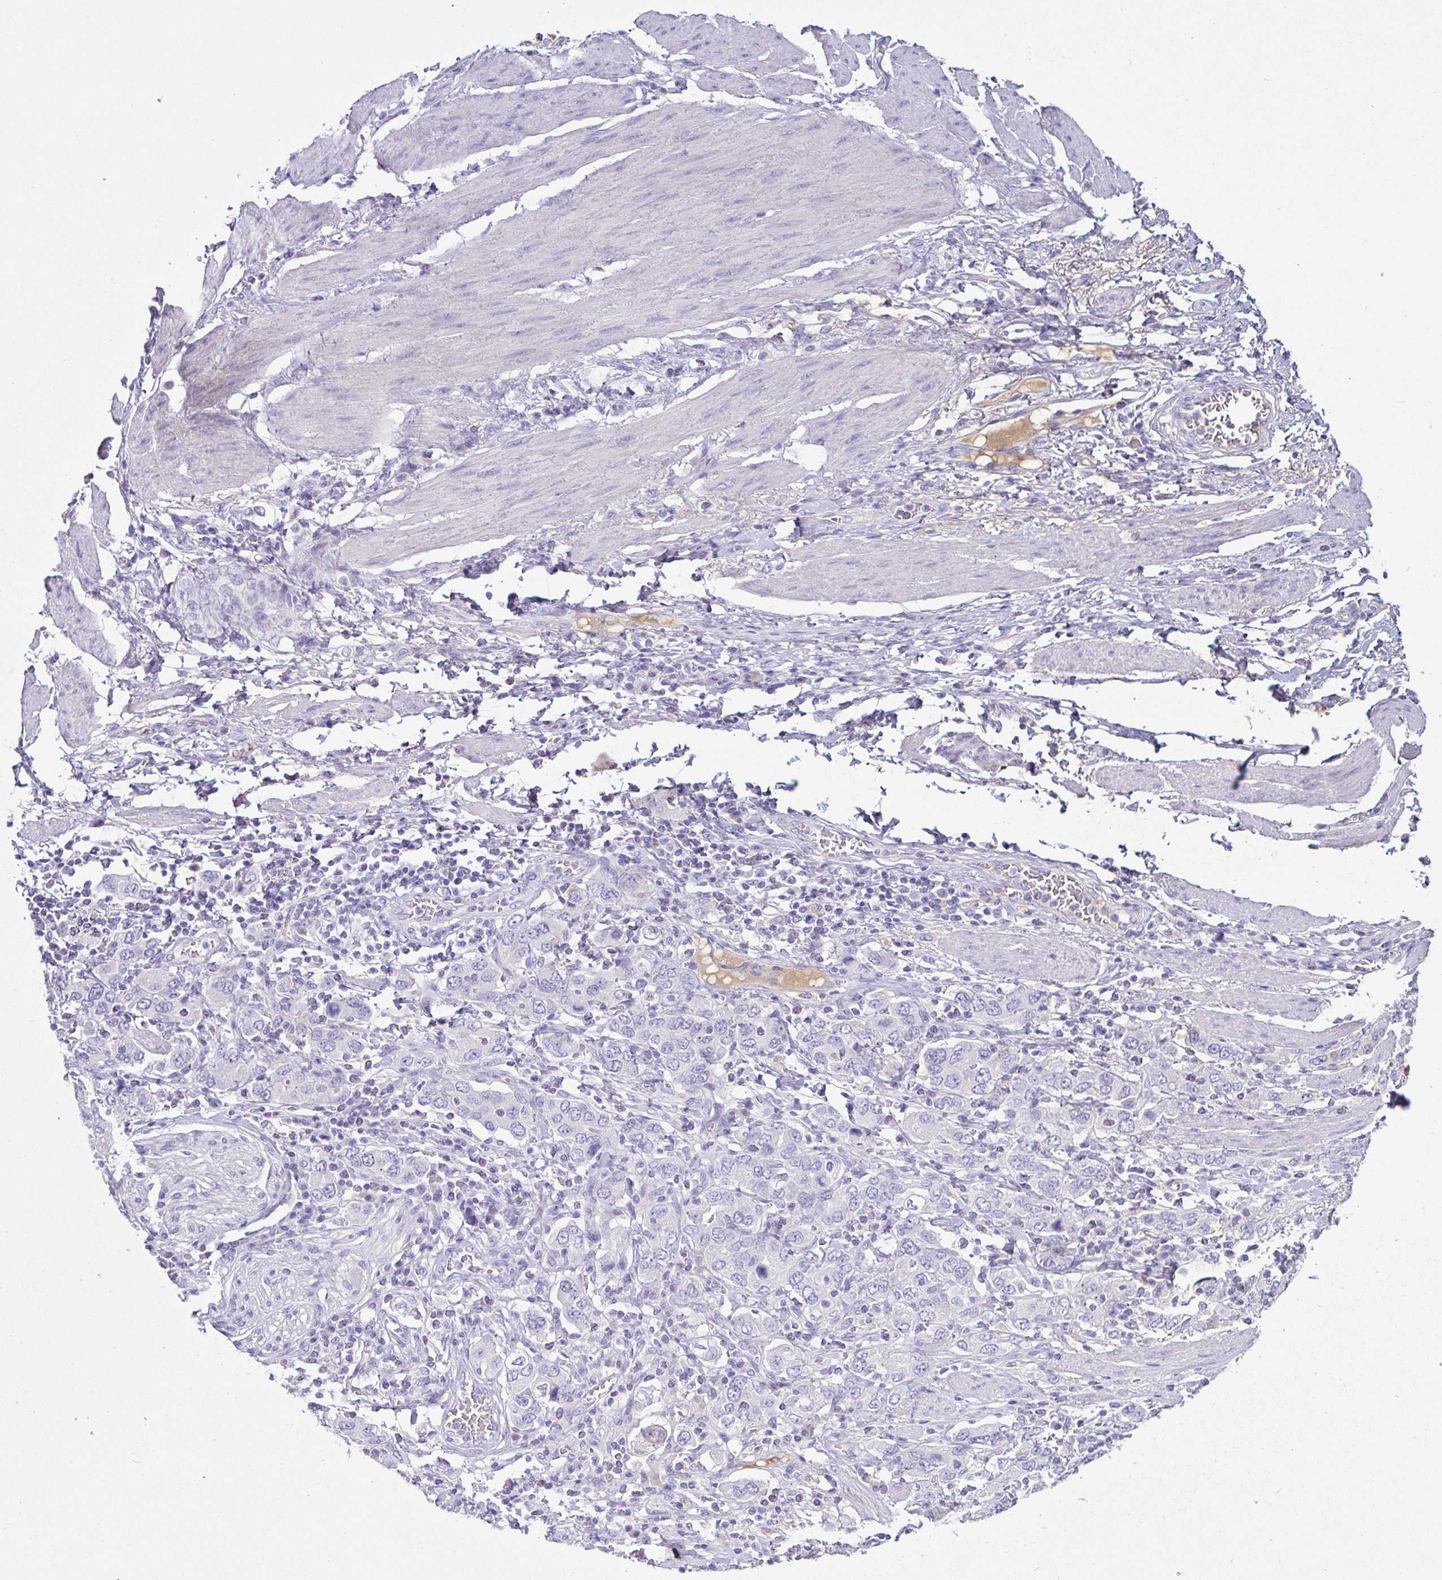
{"staining": {"intensity": "negative", "quantity": "none", "location": "none"}, "tissue": "stomach cancer", "cell_type": "Tumor cells", "image_type": "cancer", "snomed": [{"axis": "morphology", "description": "Adenocarcinoma, NOS"}, {"axis": "topography", "description": "Stomach, upper"}, {"axis": "topography", "description": "Stomach"}], "caption": "Adenocarcinoma (stomach) stained for a protein using immunohistochemistry (IHC) reveals no positivity tumor cells.", "gene": "SAA4", "patient": {"sex": "male", "age": 62}}